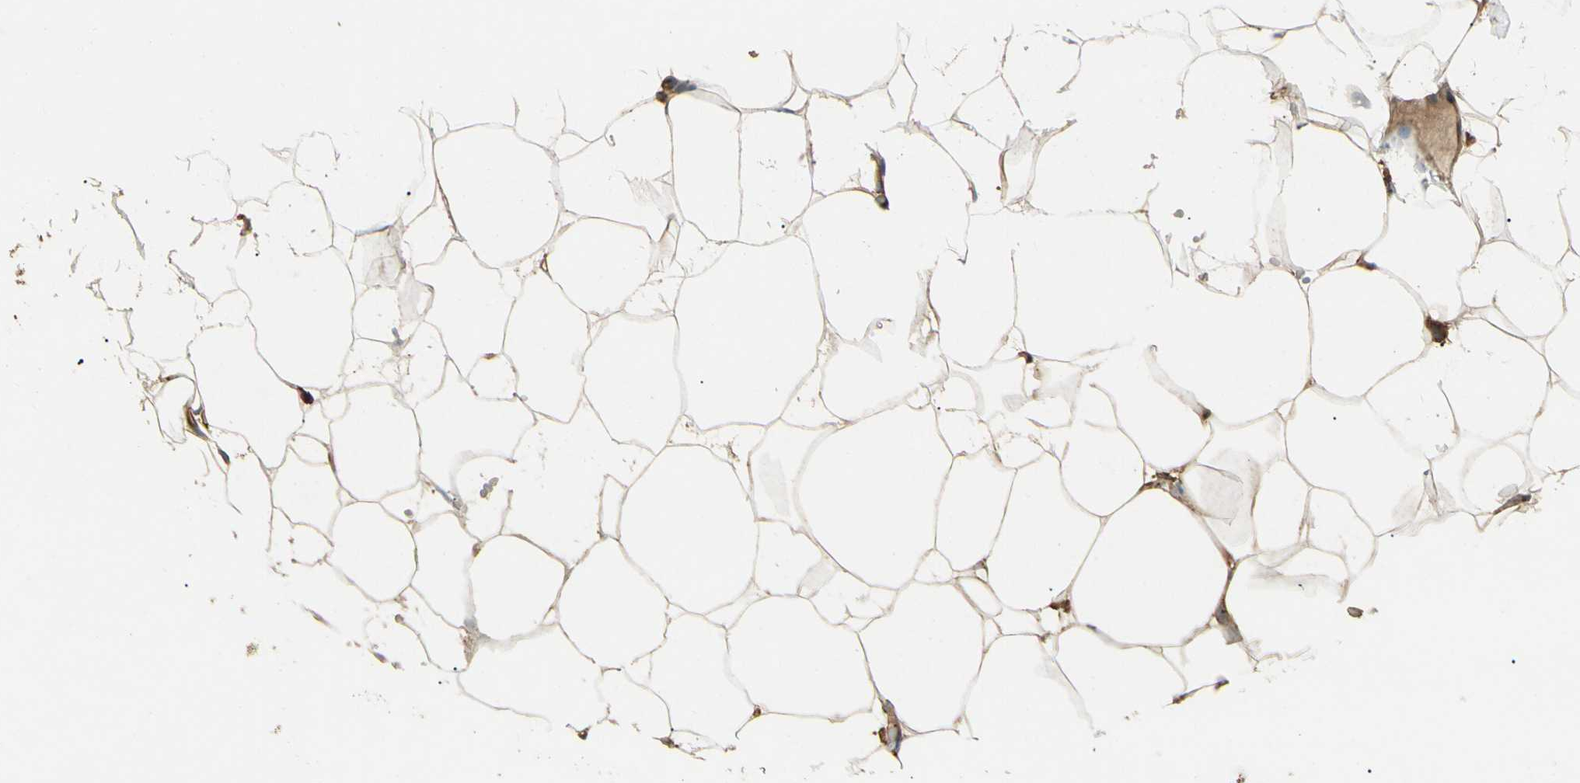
{"staining": {"intensity": "strong", "quantity": ">75%", "location": "cytoplasmic/membranous"}, "tissue": "adipose tissue", "cell_type": "Adipocytes", "image_type": "normal", "snomed": [{"axis": "morphology", "description": "Normal tissue, NOS"}, {"axis": "topography", "description": "Breast"}, {"axis": "topography", "description": "Adipose tissue"}], "caption": "Immunohistochemical staining of normal human adipose tissue demonstrates high levels of strong cytoplasmic/membranous positivity in approximately >75% of adipocytes.", "gene": "ARPC2", "patient": {"sex": "female", "age": 25}}